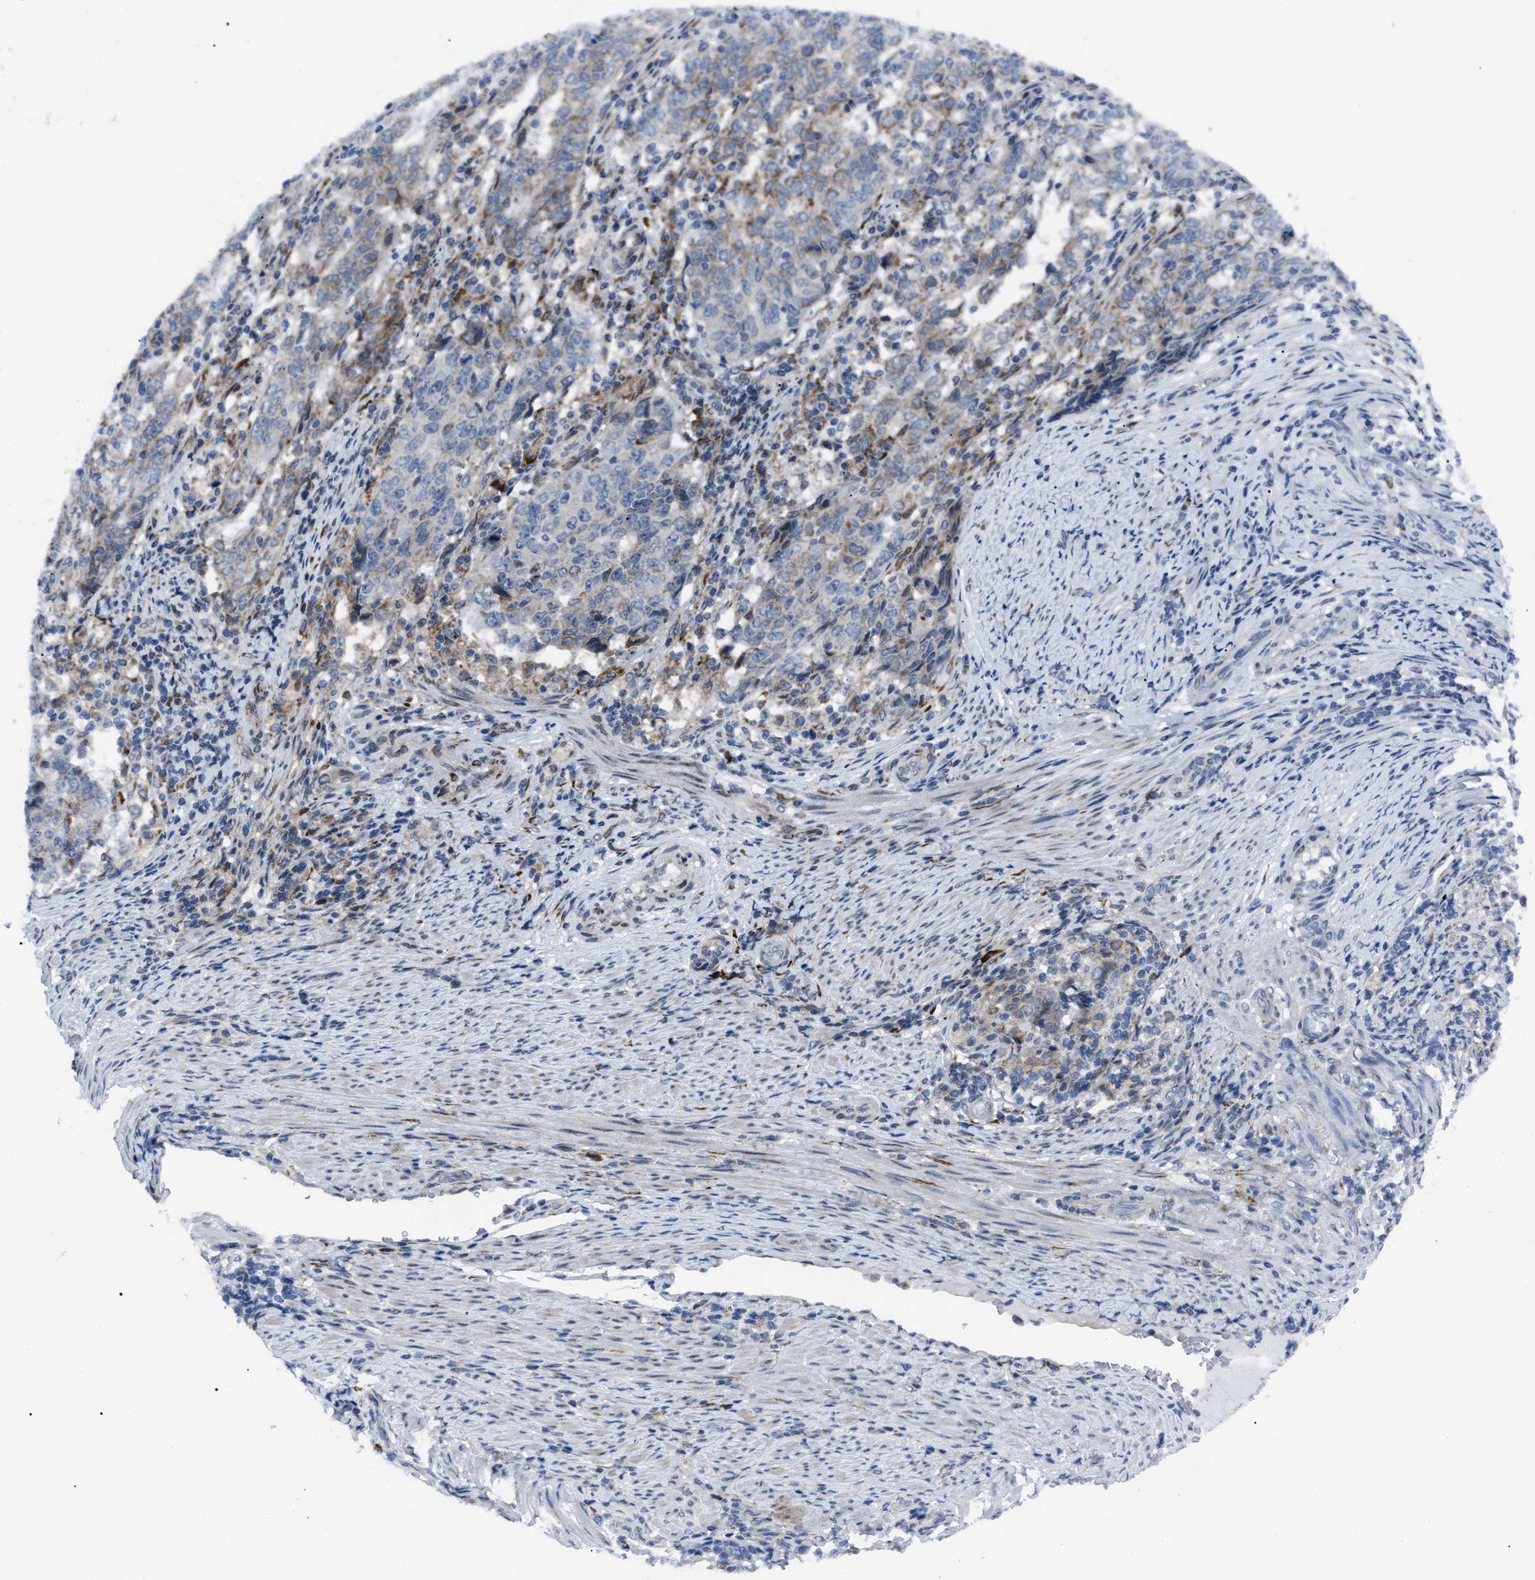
{"staining": {"intensity": "moderate", "quantity": "<25%", "location": "cytoplasmic/membranous"}, "tissue": "endometrial cancer", "cell_type": "Tumor cells", "image_type": "cancer", "snomed": [{"axis": "morphology", "description": "Adenocarcinoma, NOS"}, {"axis": "topography", "description": "Endometrium"}], "caption": "Endometrial cancer stained with DAB (3,3'-diaminobenzidine) immunohistochemistry shows low levels of moderate cytoplasmic/membranous staining in about <25% of tumor cells.", "gene": "LRRC14", "patient": {"sex": "female", "age": 80}}